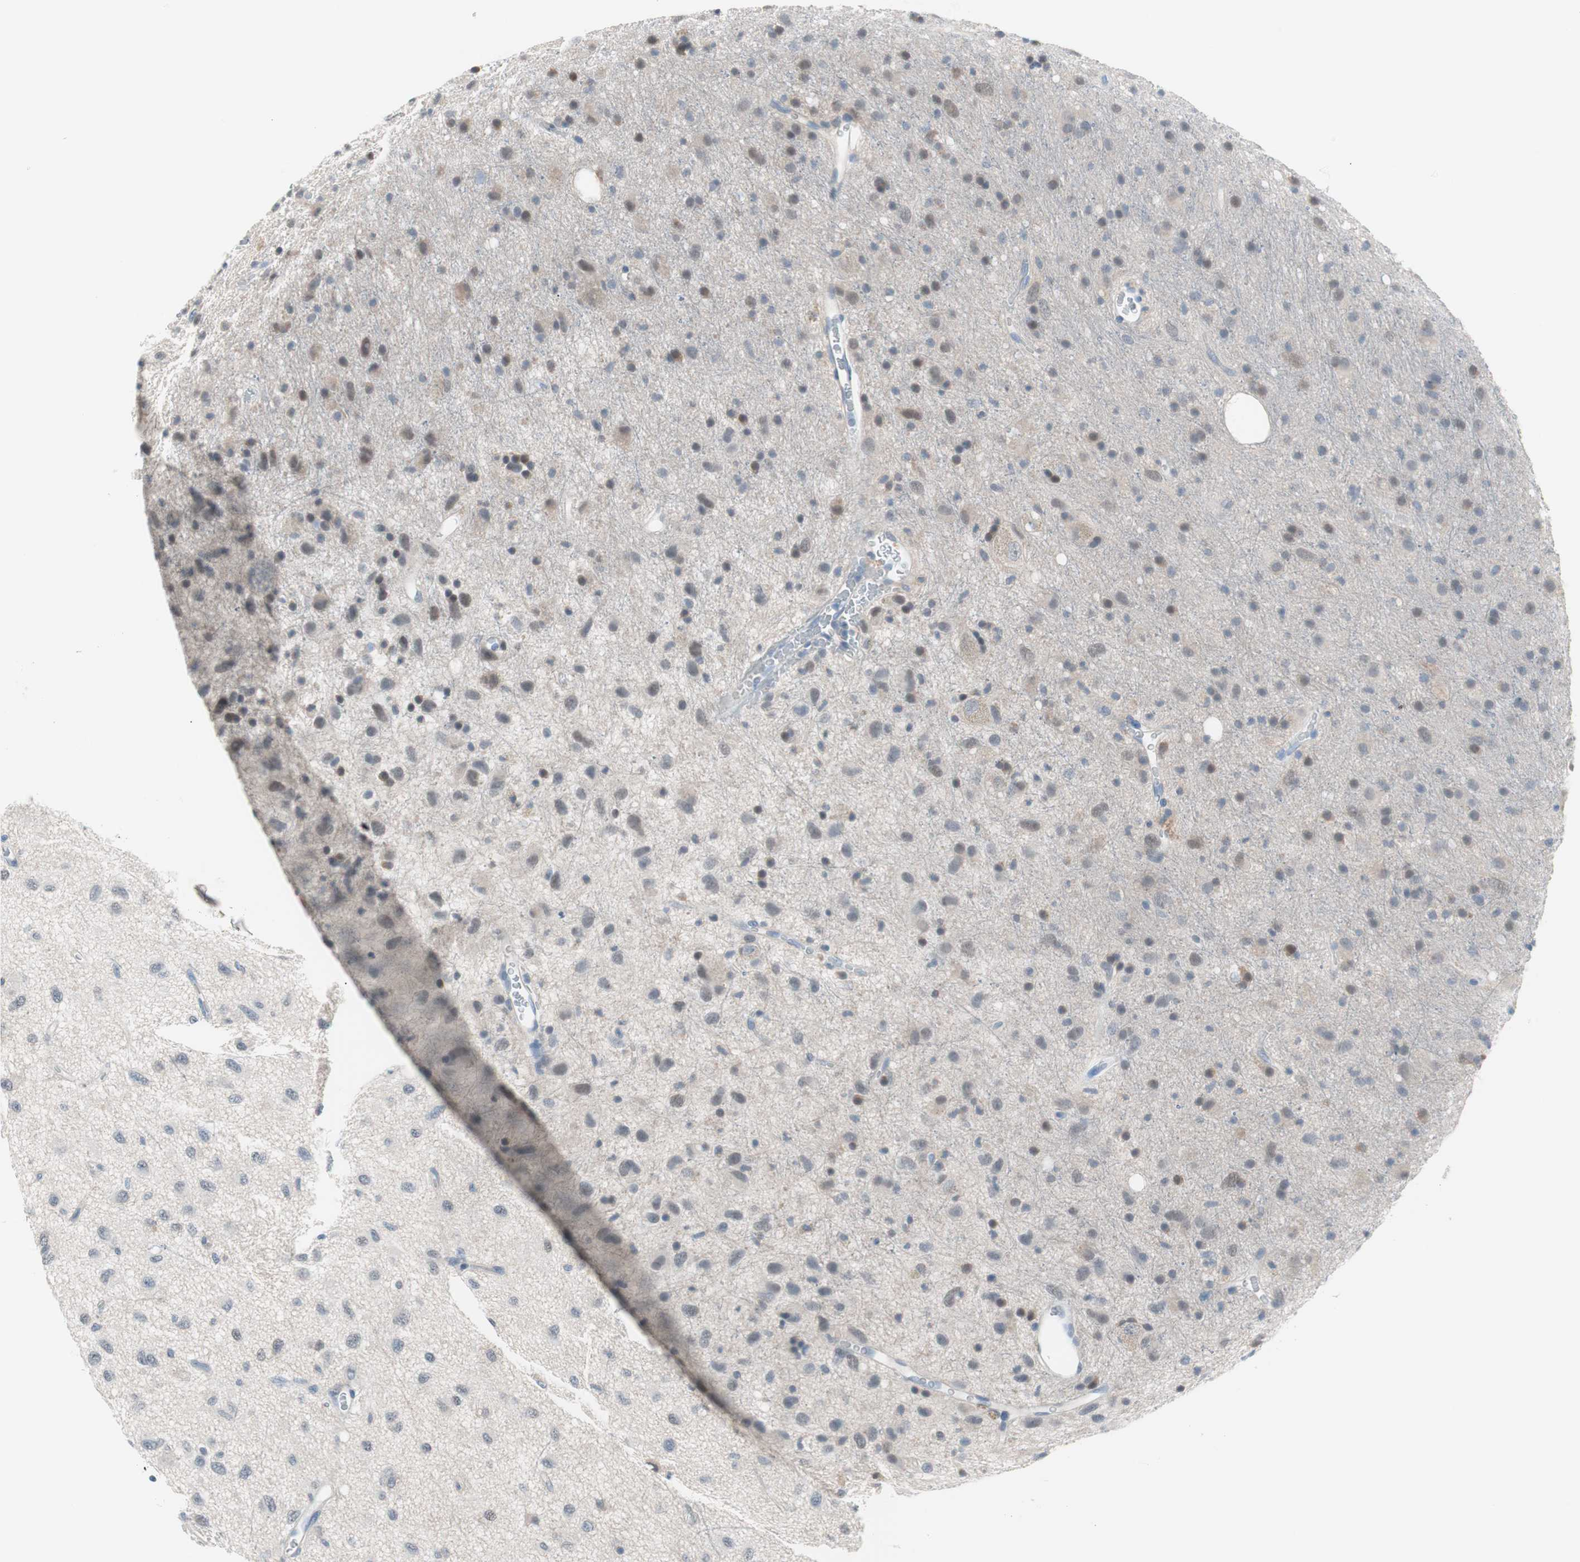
{"staining": {"intensity": "moderate", "quantity": "<25%", "location": "cytoplasmic/membranous,nuclear"}, "tissue": "glioma", "cell_type": "Tumor cells", "image_type": "cancer", "snomed": [{"axis": "morphology", "description": "Glioma, malignant, Low grade"}, {"axis": "topography", "description": "Brain"}], "caption": "IHC of glioma demonstrates low levels of moderate cytoplasmic/membranous and nuclear staining in approximately <25% of tumor cells.", "gene": "VIL1", "patient": {"sex": "male", "age": 77}}